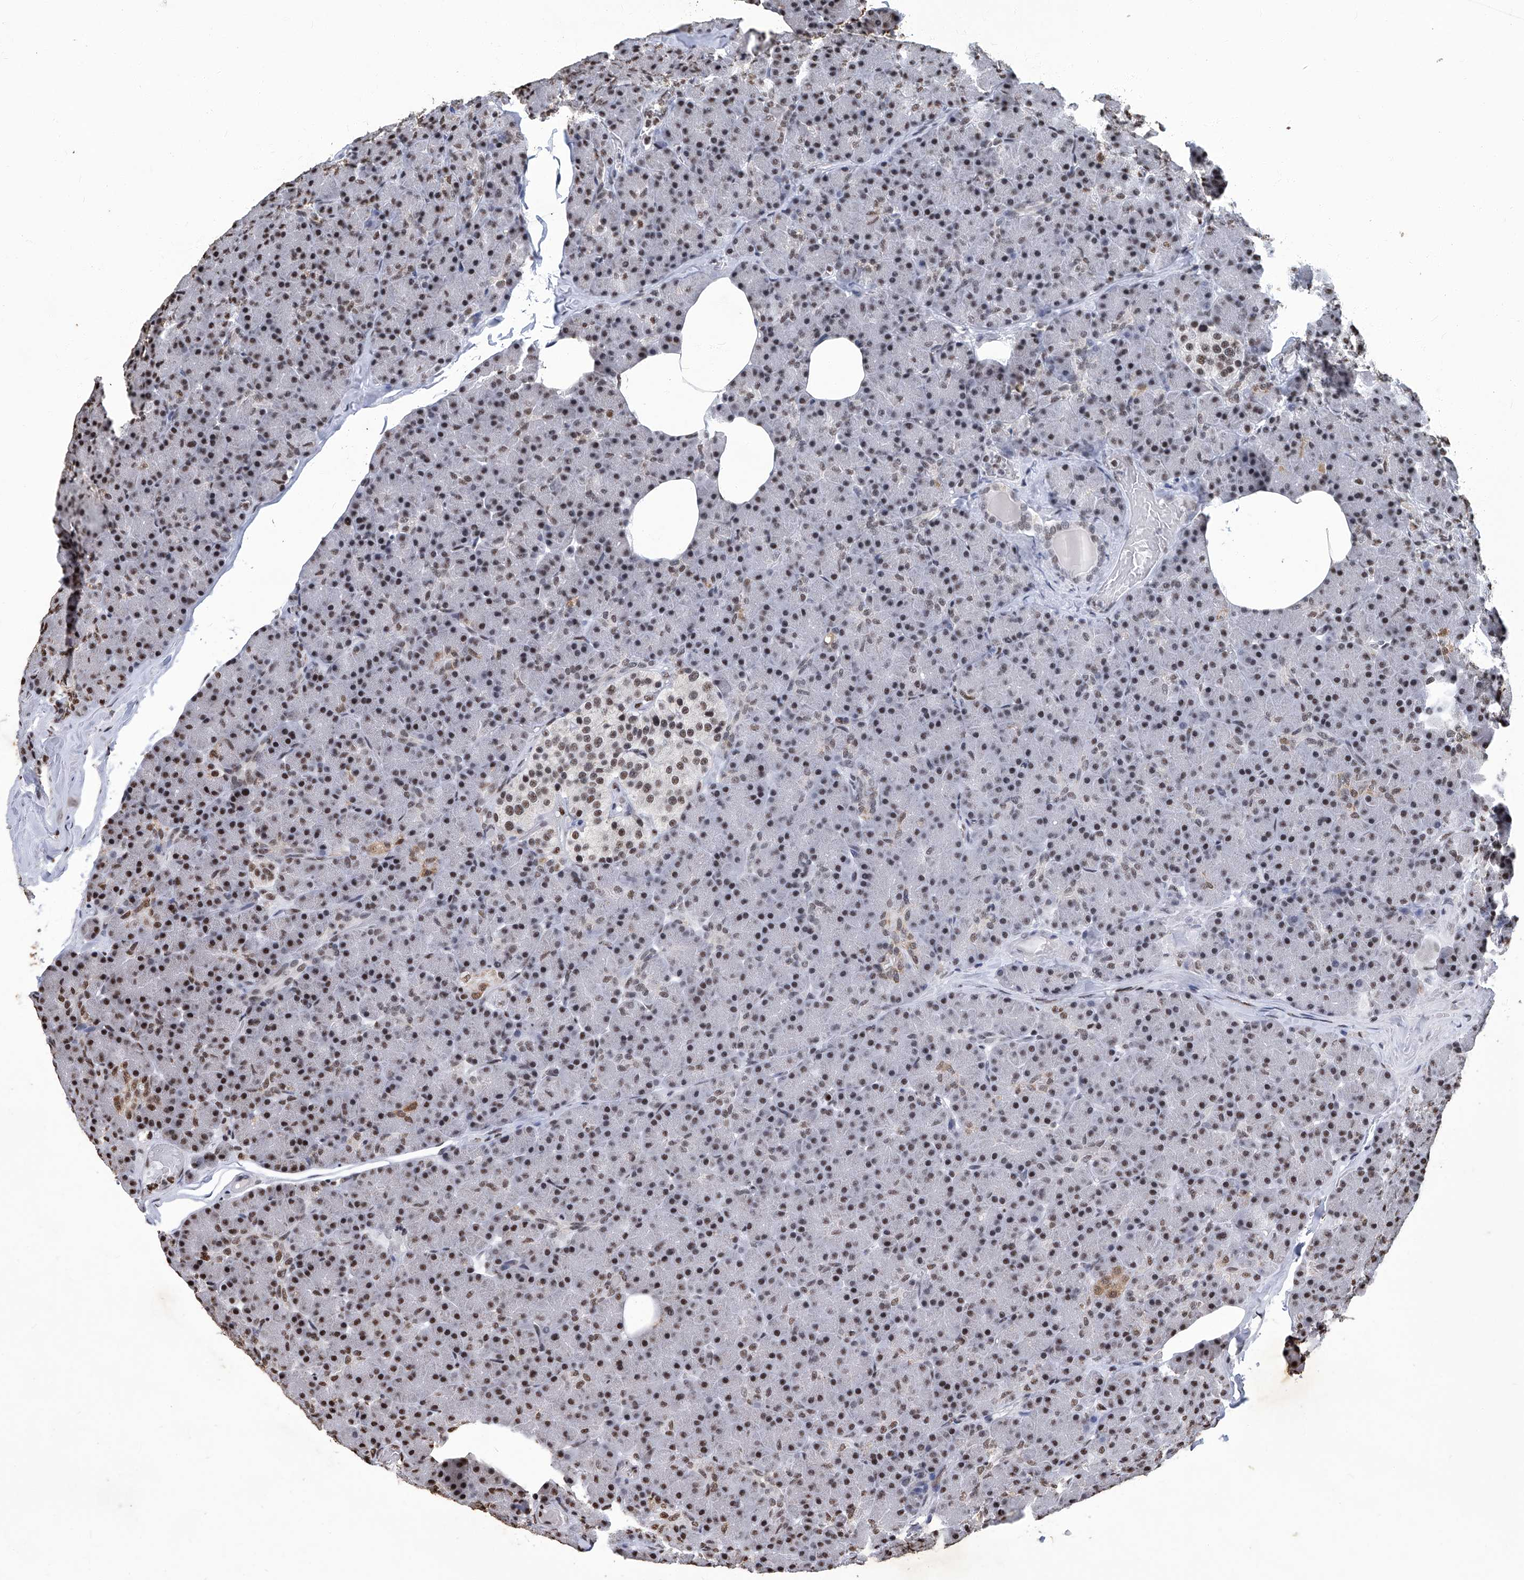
{"staining": {"intensity": "moderate", "quantity": "<25%", "location": "nuclear"}, "tissue": "pancreas", "cell_type": "Exocrine glandular cells", "image_type": "normal", "snomed": [{"axis": "morphology", "description": "Normal tissue, NOS"}, {"axis": "topography", "description": "Pancreas"}], "caption": "This is a micrograph of IHC staining of unremarkable pancreas, which shows moderate expression in the nuclear of exocrine glandular cells.", "gene": "HBP1", "patient": {"sex": "female", "age": 43}}